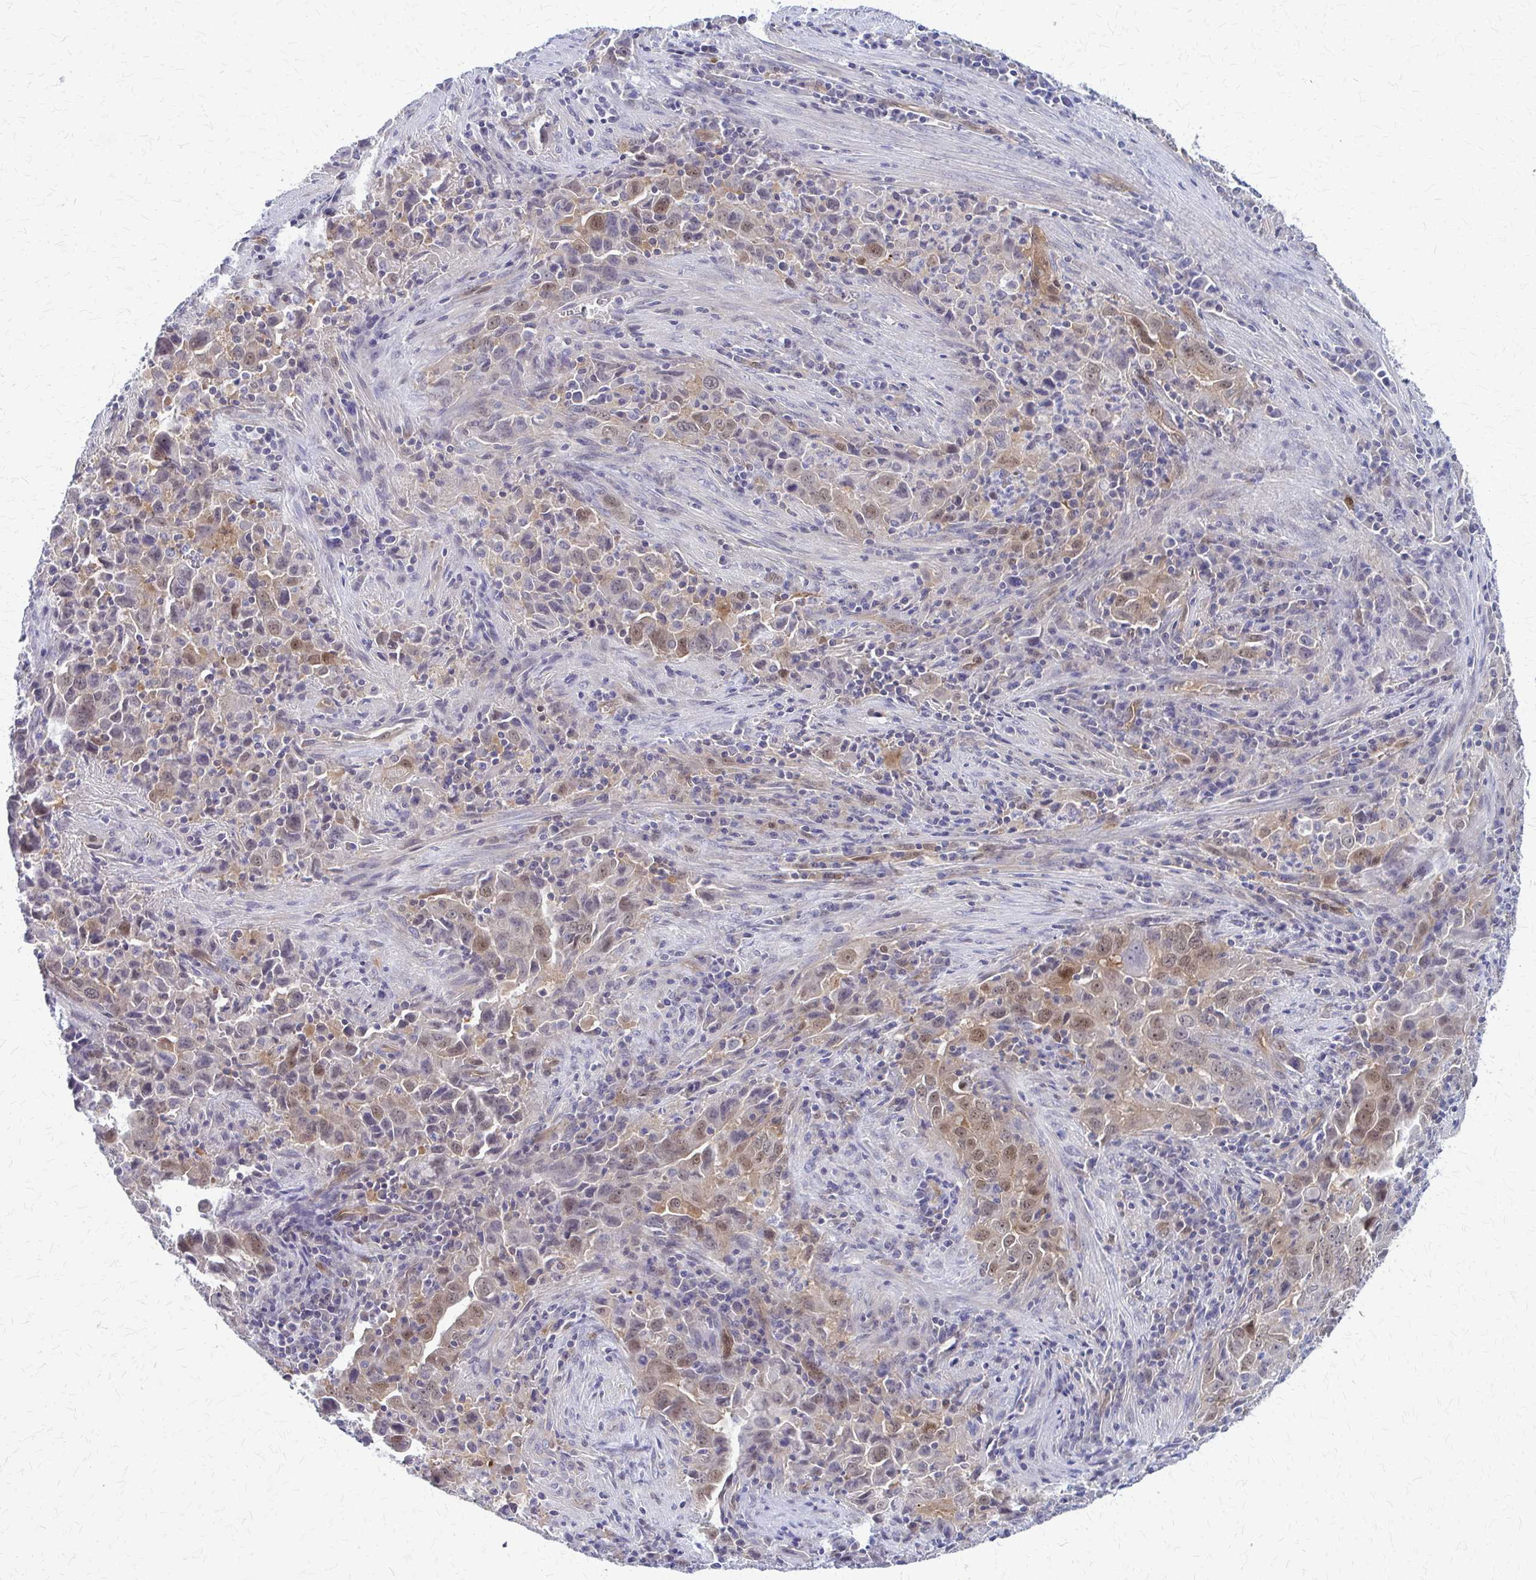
{"staining": {"intensity": "moderate", "quantity": "25%-75%", "location": "nuclear"}, "tissue": "lung cancer", "cell_type": "Tumor cells", "image_type": "cancer", "snomed": [{"axis": "morphology", "description": "Adenocarcinoma, NOS"}, {"axis": "topography", "description": "Lung"}], "caption": "Lung cancer (adenocarcinoma) stained for a protein shows moderate nuclear positivity in tumor cells.", "gene": "CLIC2", "patient": {"sex": "male", "age": 67}}